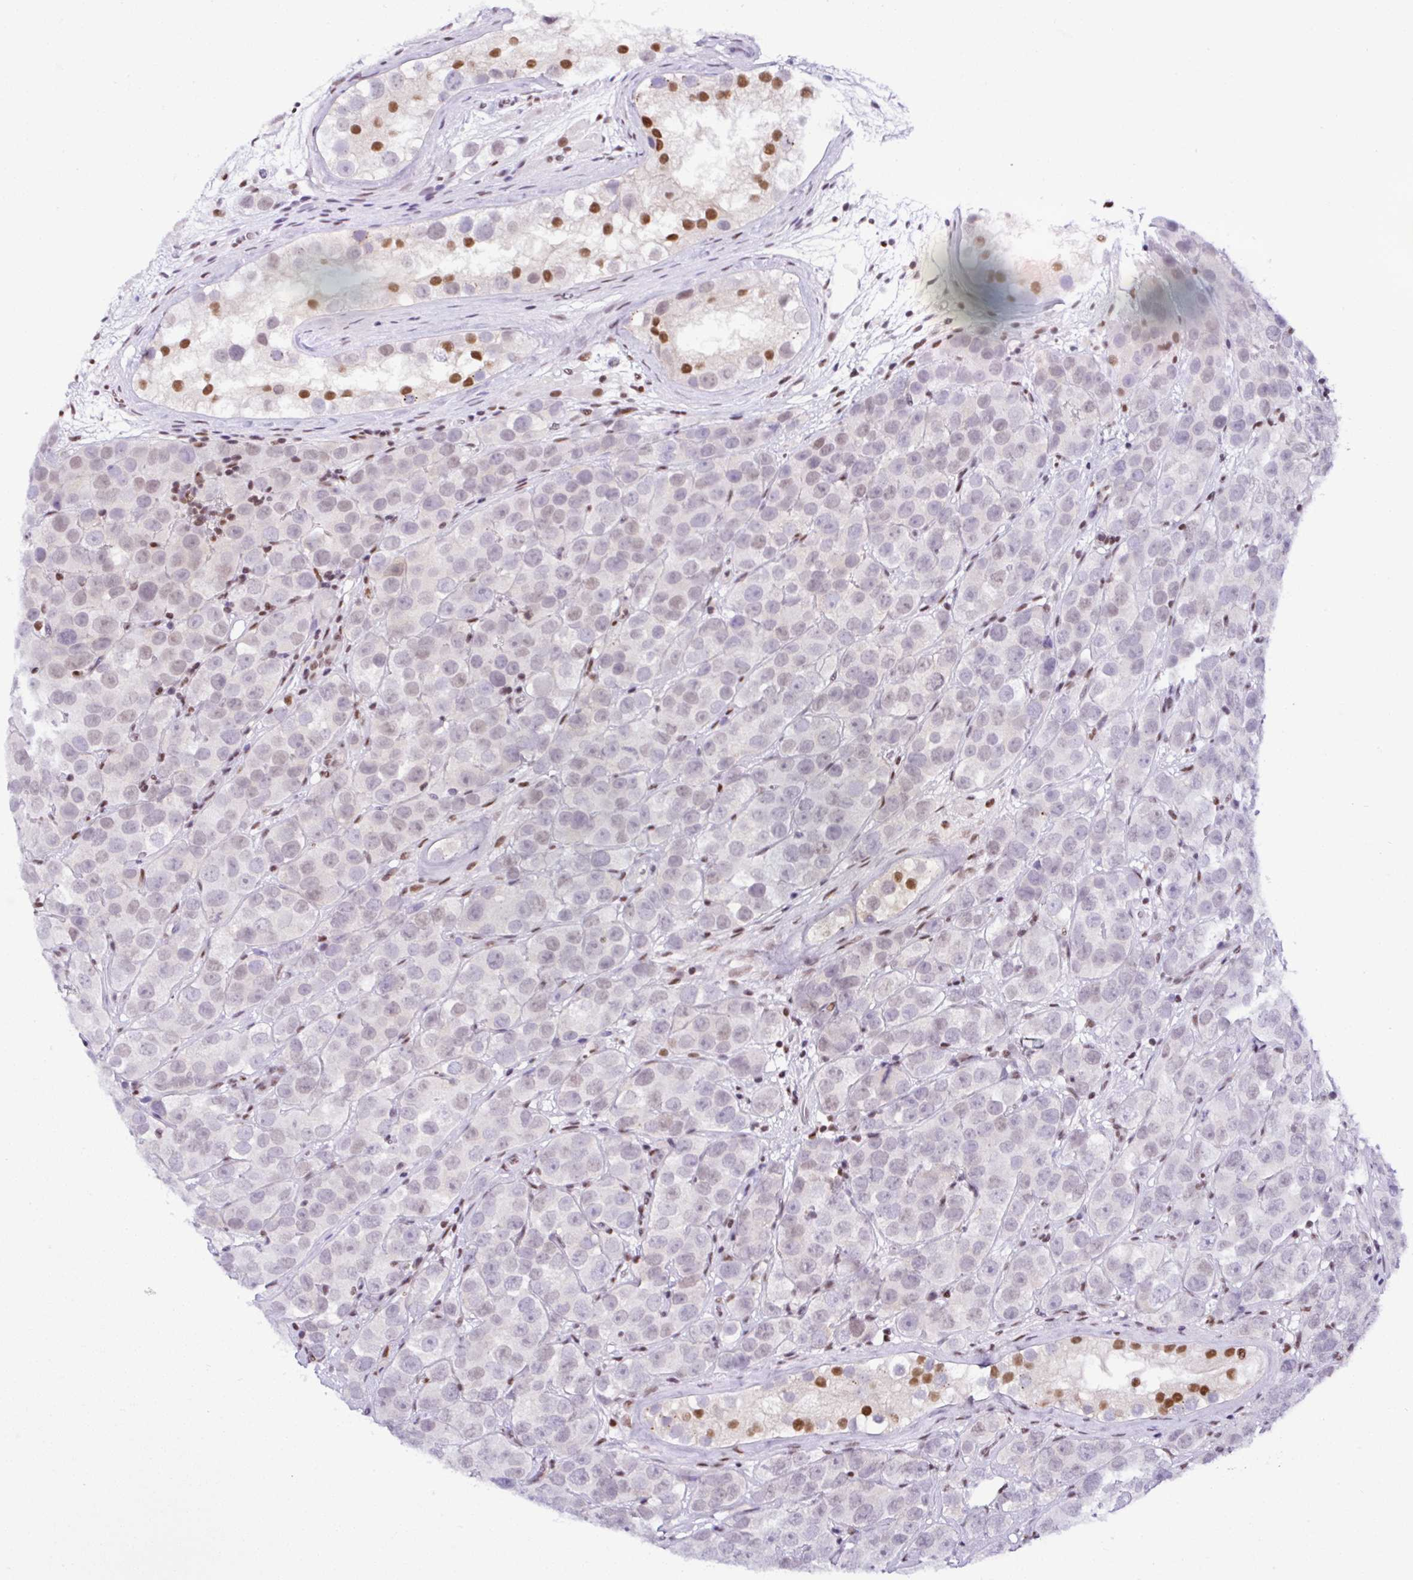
{"staining": {"intensity": "weak", "quantity": "<25%", "location": "nuclear"}, "tissue": "testis cancer", "cell_type": "Tumor cells", "image_type": "cancer", "snomed": [{"axis": "morphology", "description": "Seminoma, NOS"}, {"axis": "topography", "description": "Testis"}], "caption": "Seminoma (testis) stained for a protein using immunohistochemistry shows no positivity tumor cells.", "gene": "DR1", "patient": {"sex": "male", "age": 28}}